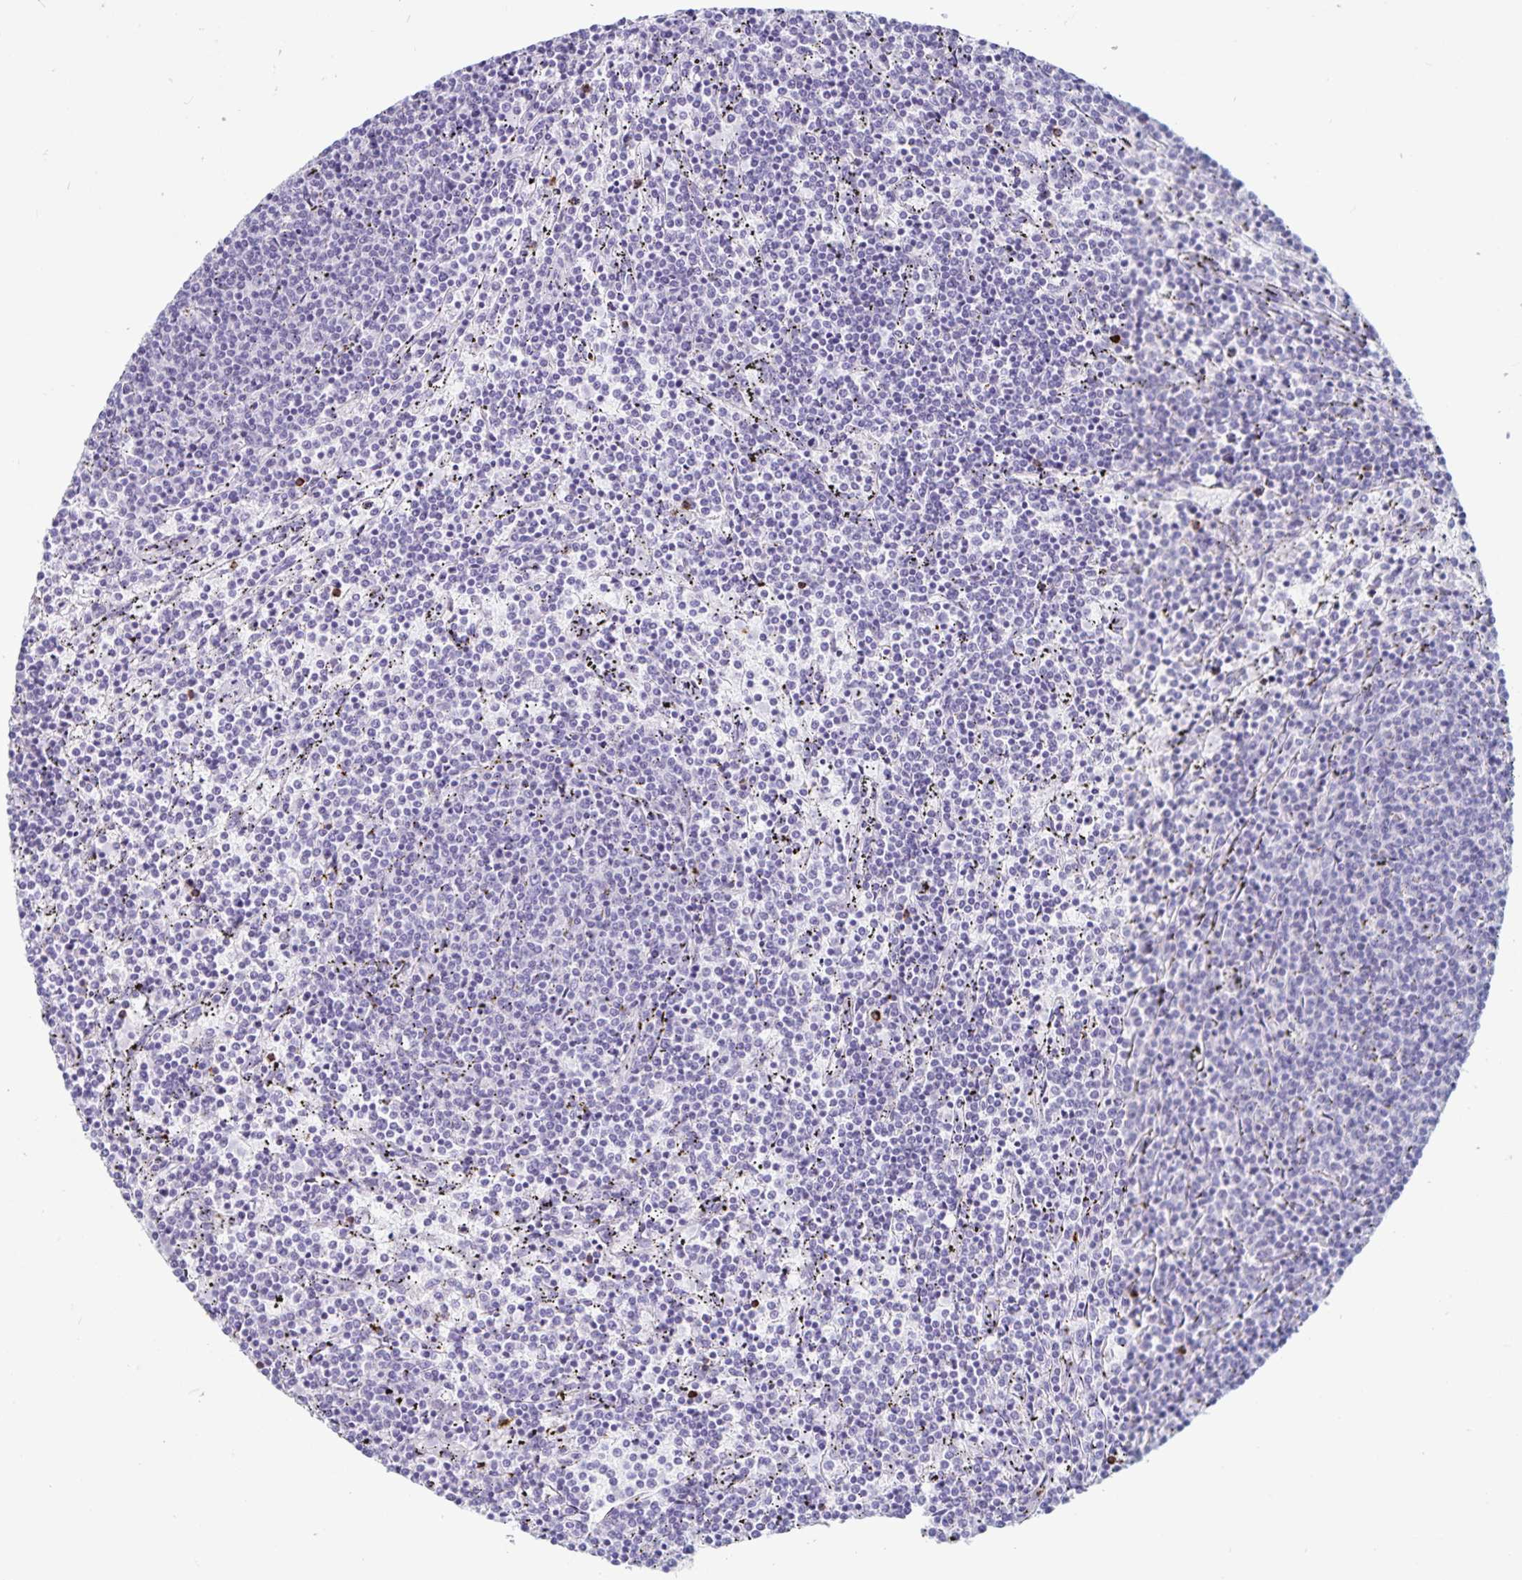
{"staining": {"intensity": "negative", "quantity": "none", "location": "none"}, "tissue": "lymphoma", "cell_type": "Tumor cells", "image_type": "cancer", "snomed": [{"axis": "morphology", "description": "Malignant lymphoma, non-Hodgkin's type, Low grade"}, {"axis": "topography", "description": "Spleen"}], "caption": "This is an immunohistochemistry (IHC) image of human lymphoma. There is no positivity in tumor cells.", "gene": "GNLY", "patient": {"sex": "female", "age": 50}}